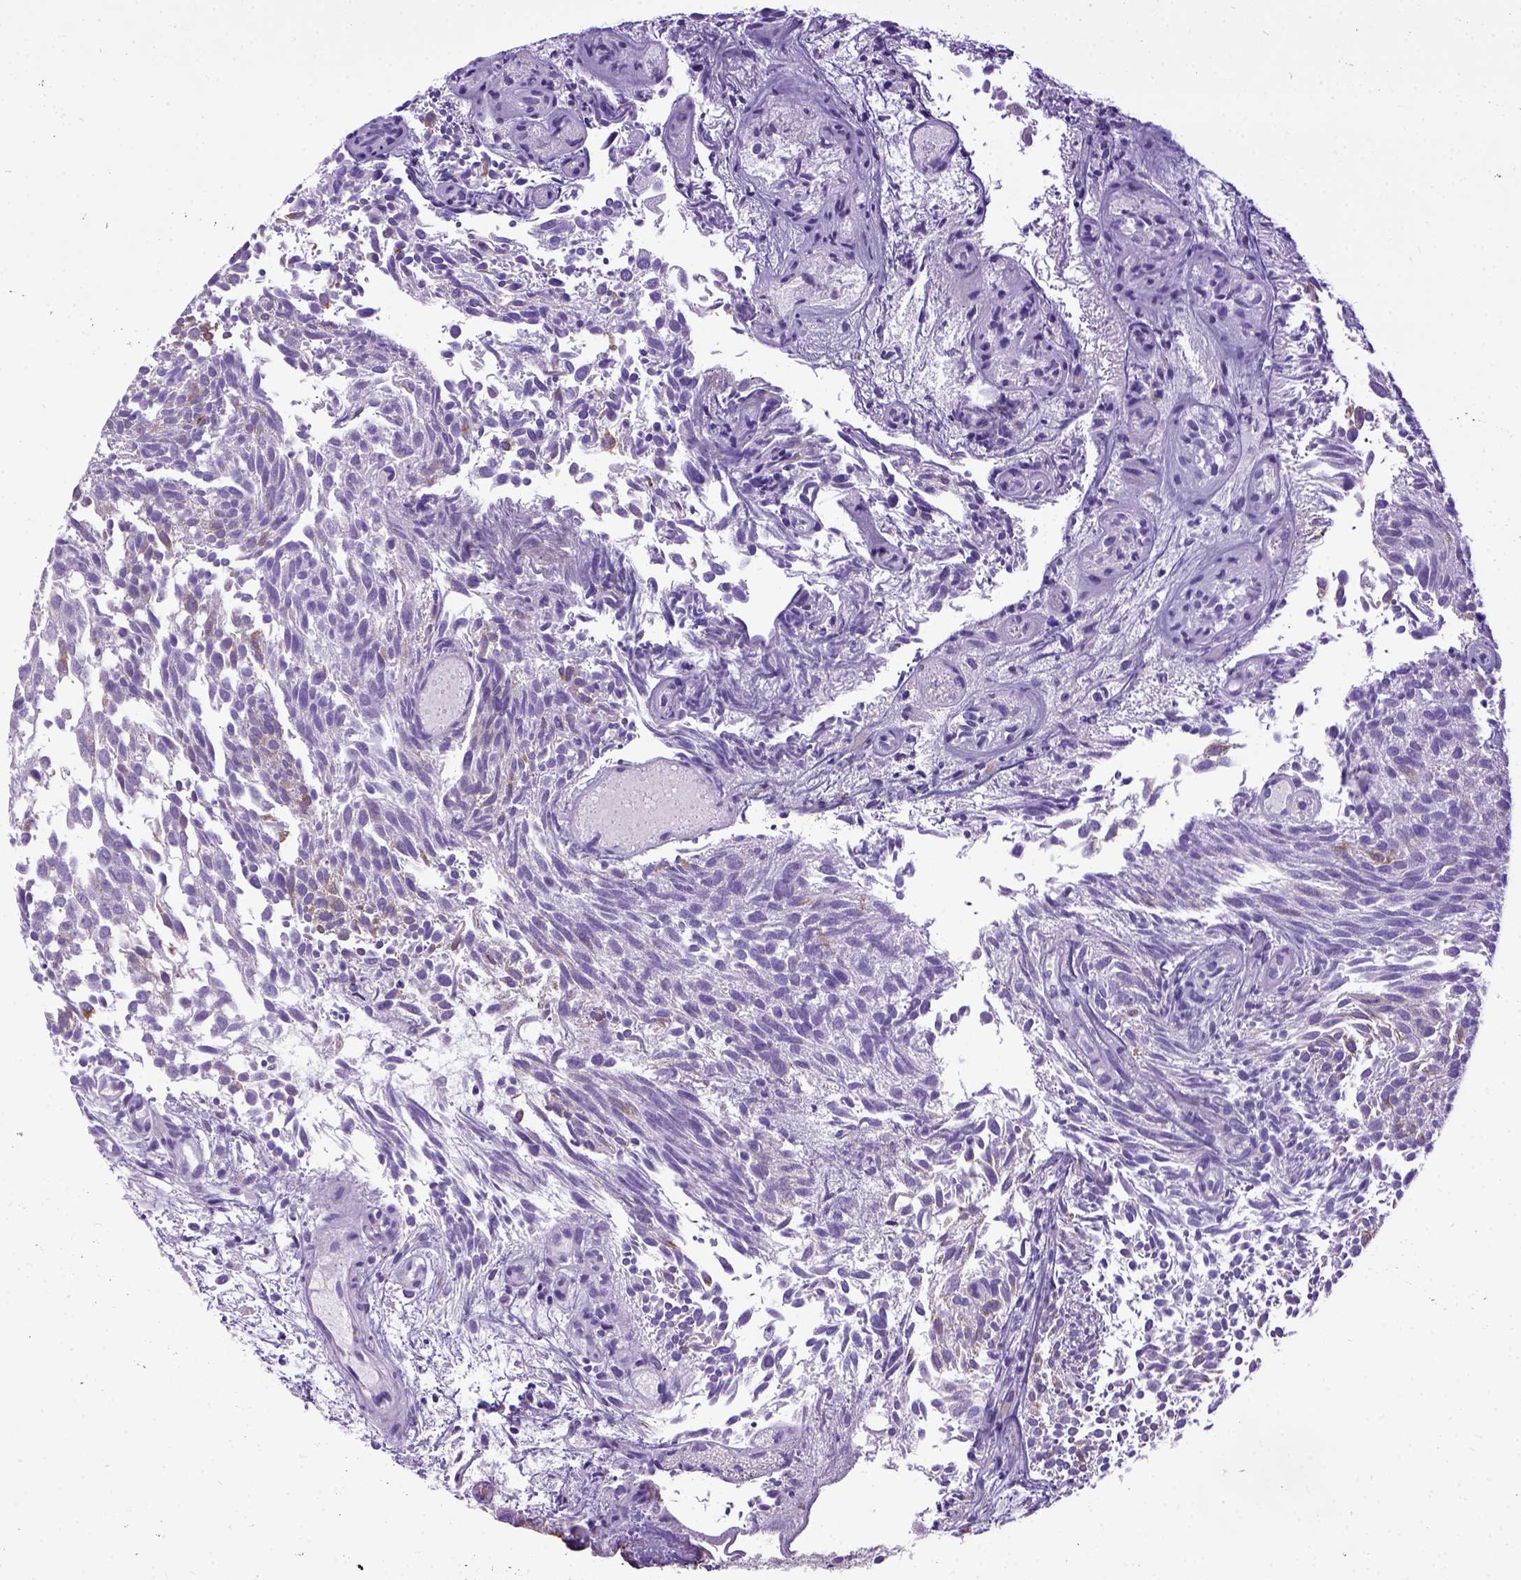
{"staining": {"intensity": "moderate", "quantity": "<25%", "location": "cytoplasmic/membranous"}, "tissue": "urothelial cancer", "cell_type": "Tumor cells", "image_type": "cancer", "snomed": [{"axis": "morphology", "description": "Urothelial carcinoma, Low grade"}, {"axis": "topography", "description": "Urinary bladder"}], "caption": "Human urothelial carcinoma (low-grade) stained with a brown dye displays moderate cytoplasmic/membranous positive positivity in approximately <25% of tumor cells.", "gene": "IGF2", "patient": {"sex": "male", "age": 70}}